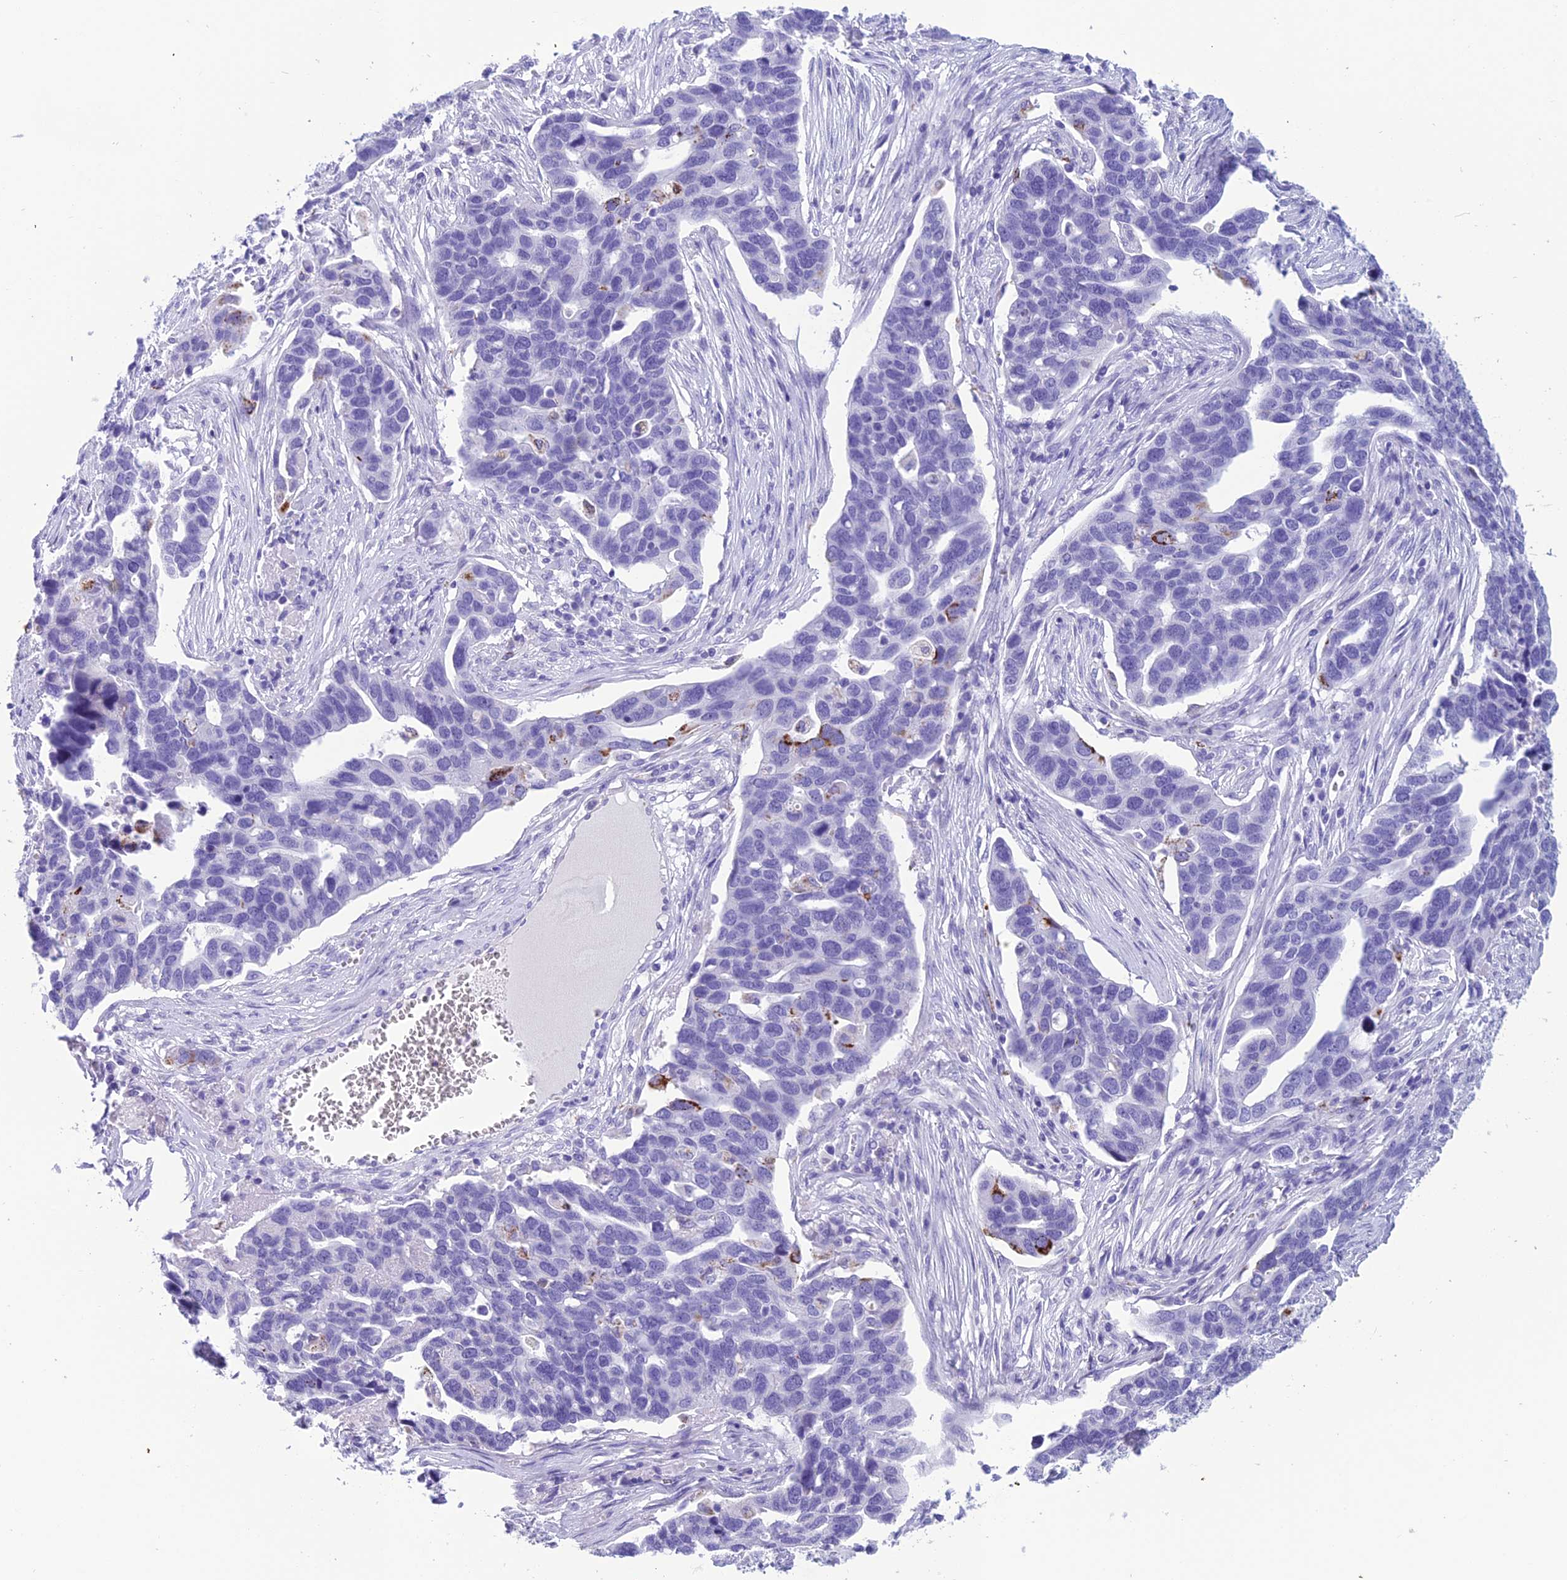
{"staining": {"intensity": "moderate", "quantity": "<25%", "location": "cytoplasmic/membranous"}, "tissue": "ovarian cancer", "cell_type": "Tumor cells", "image_type": "cancer", "snomed": [{"axis": "morphology", "description": "Cystadenocarcinoma, serous, NOS"}, {"axis": "topography", "description": "Ovary"}], "caption": "A micrograph of human ovarian cancer stained for a protein reveals moderate cytoplasmic/membranous brown staining in tumor cells. The staining was performed using DAB to visualize the protein expression in brown, while the nuclei were stained in blue with hematoxylin (Magnification: 20x).", "gene": "TRAM1L1", "patient": {"sex": "female", "age": 54}}